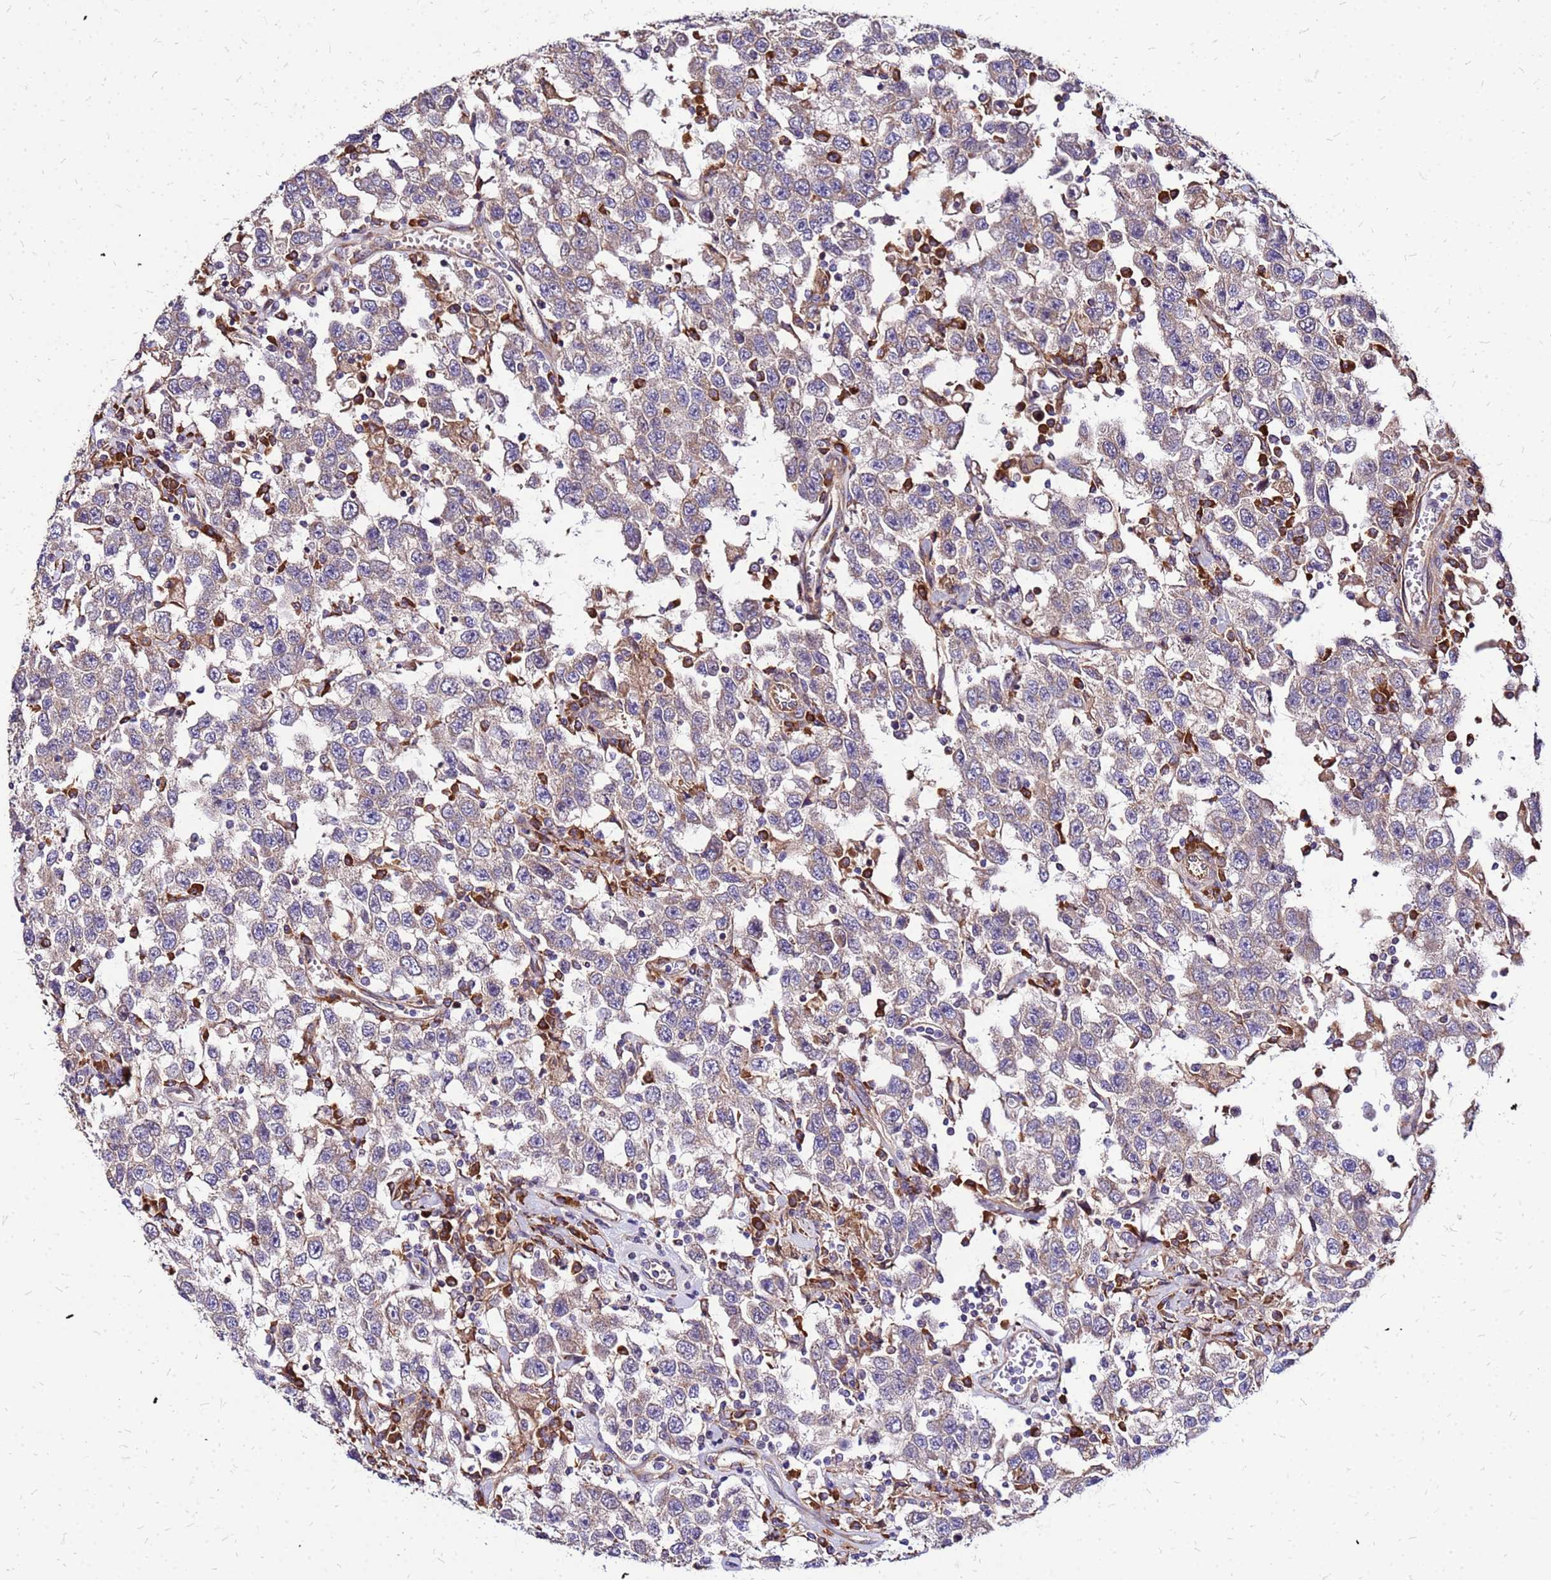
{"staining": {"intensity": "weak", "quantity": "<25%", "location": "cytoplasmic/membranous"}, "tissue": "testis cancer", "cell_type": "Tumor cells", "image_type": "cancer", "snomed": [{"axis": "morphology", "description": "Seminoma, NOS"}, {"axis": "topography", "description": "Testis"}], "caption": "Immunohistochemical staining of human seminoma (testis) exhibits no significant expression in tumor cells.", "gene": "VMO1", "patient": {"sex": "male", "age": 41}}